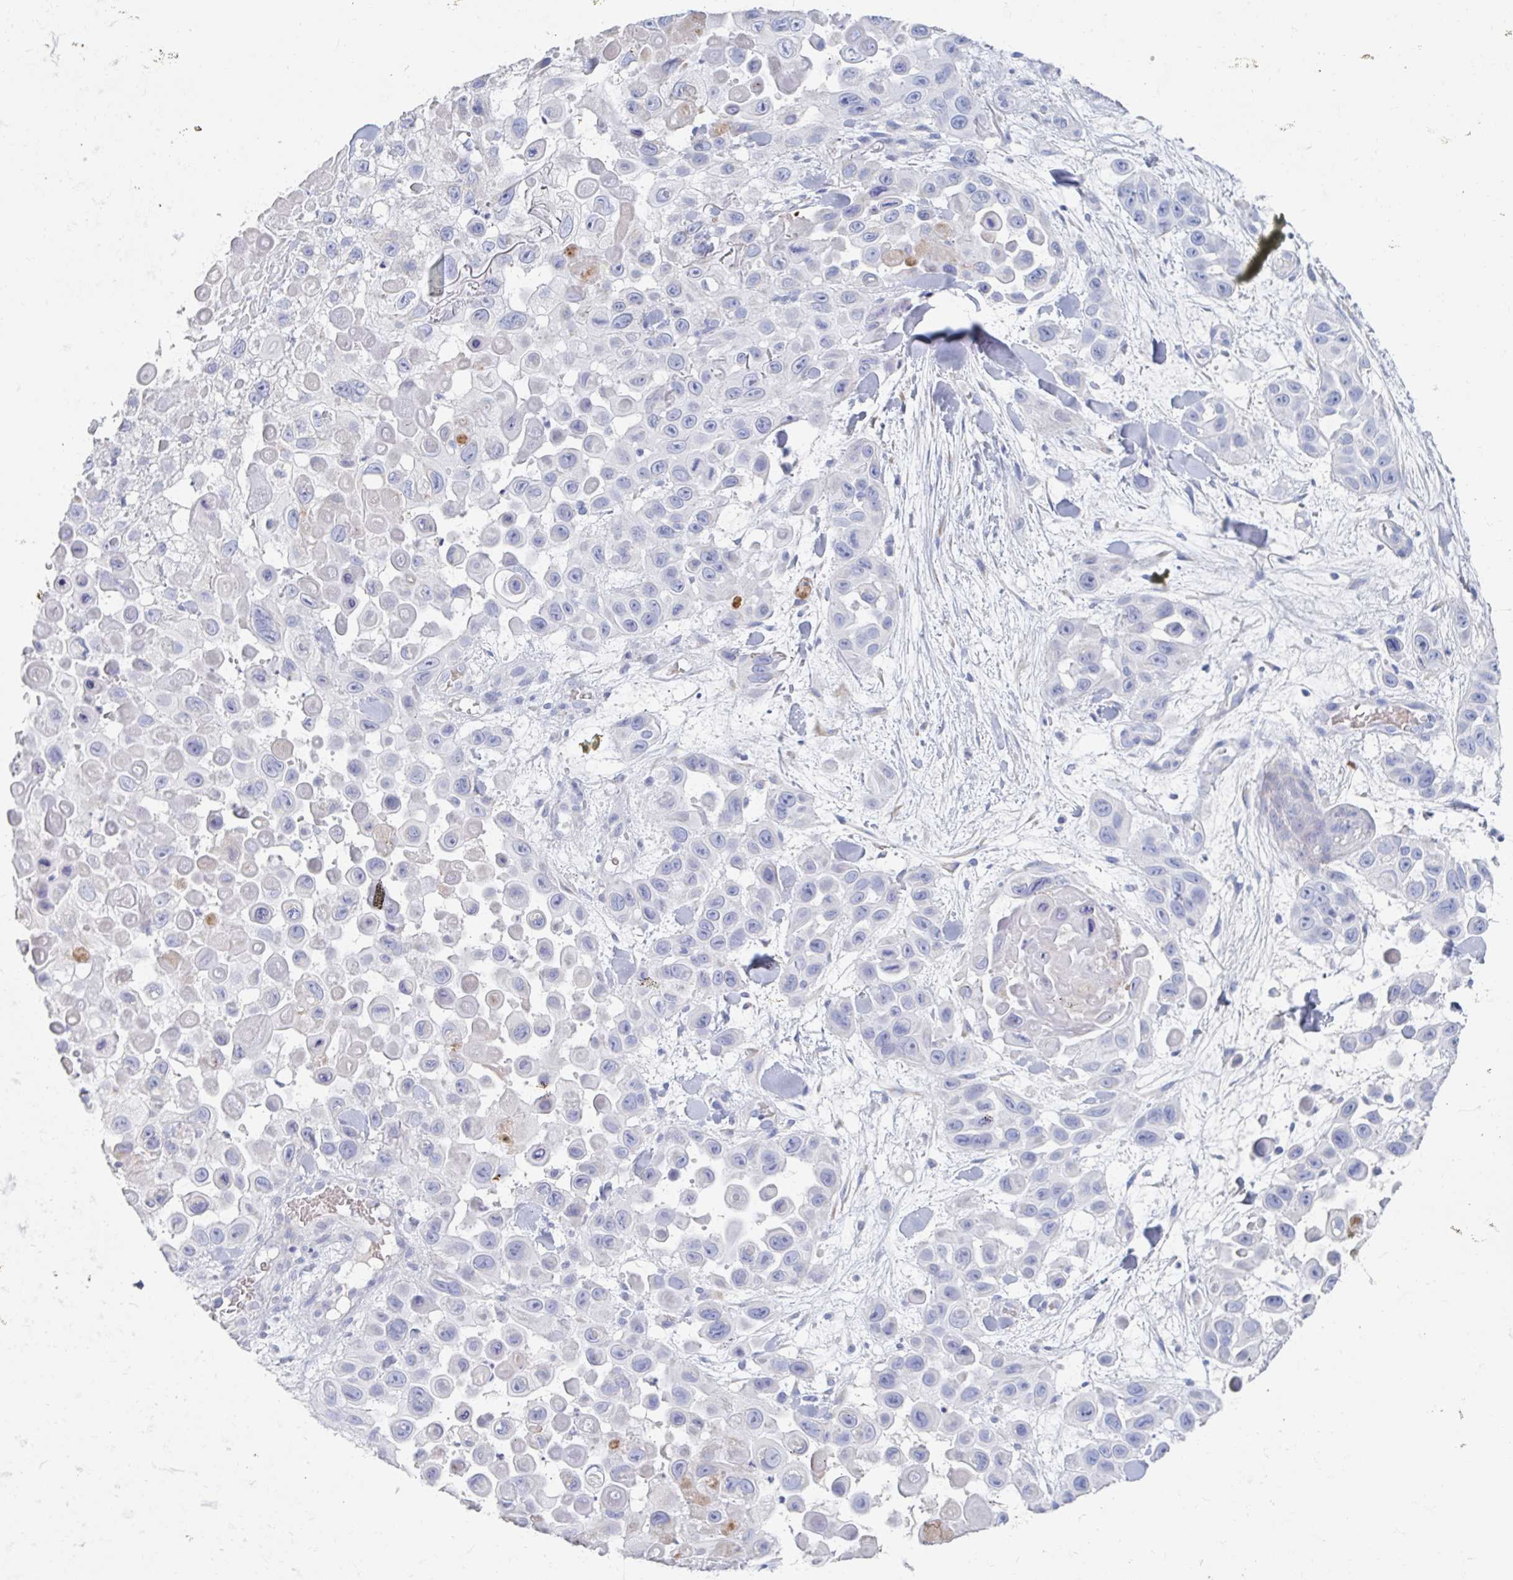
{"staining": {"intensity": "negative", "quantity": "none", "location": "none"}, "tissue": "skin cancer", "cell_type": "Tumor cells", "image_type": "cancer", "snomed": [{"axis": "morphology", "description": "Squamous cell carcinoma, NOS"}, {"axis": "topography", "description": "Skin"}], "caption": "Photomicrograph shows no protein expression in tumor cells of skin cancer tissue.", "gene": "MYLK2", "patient": {"sex": "male", "age": 81}}